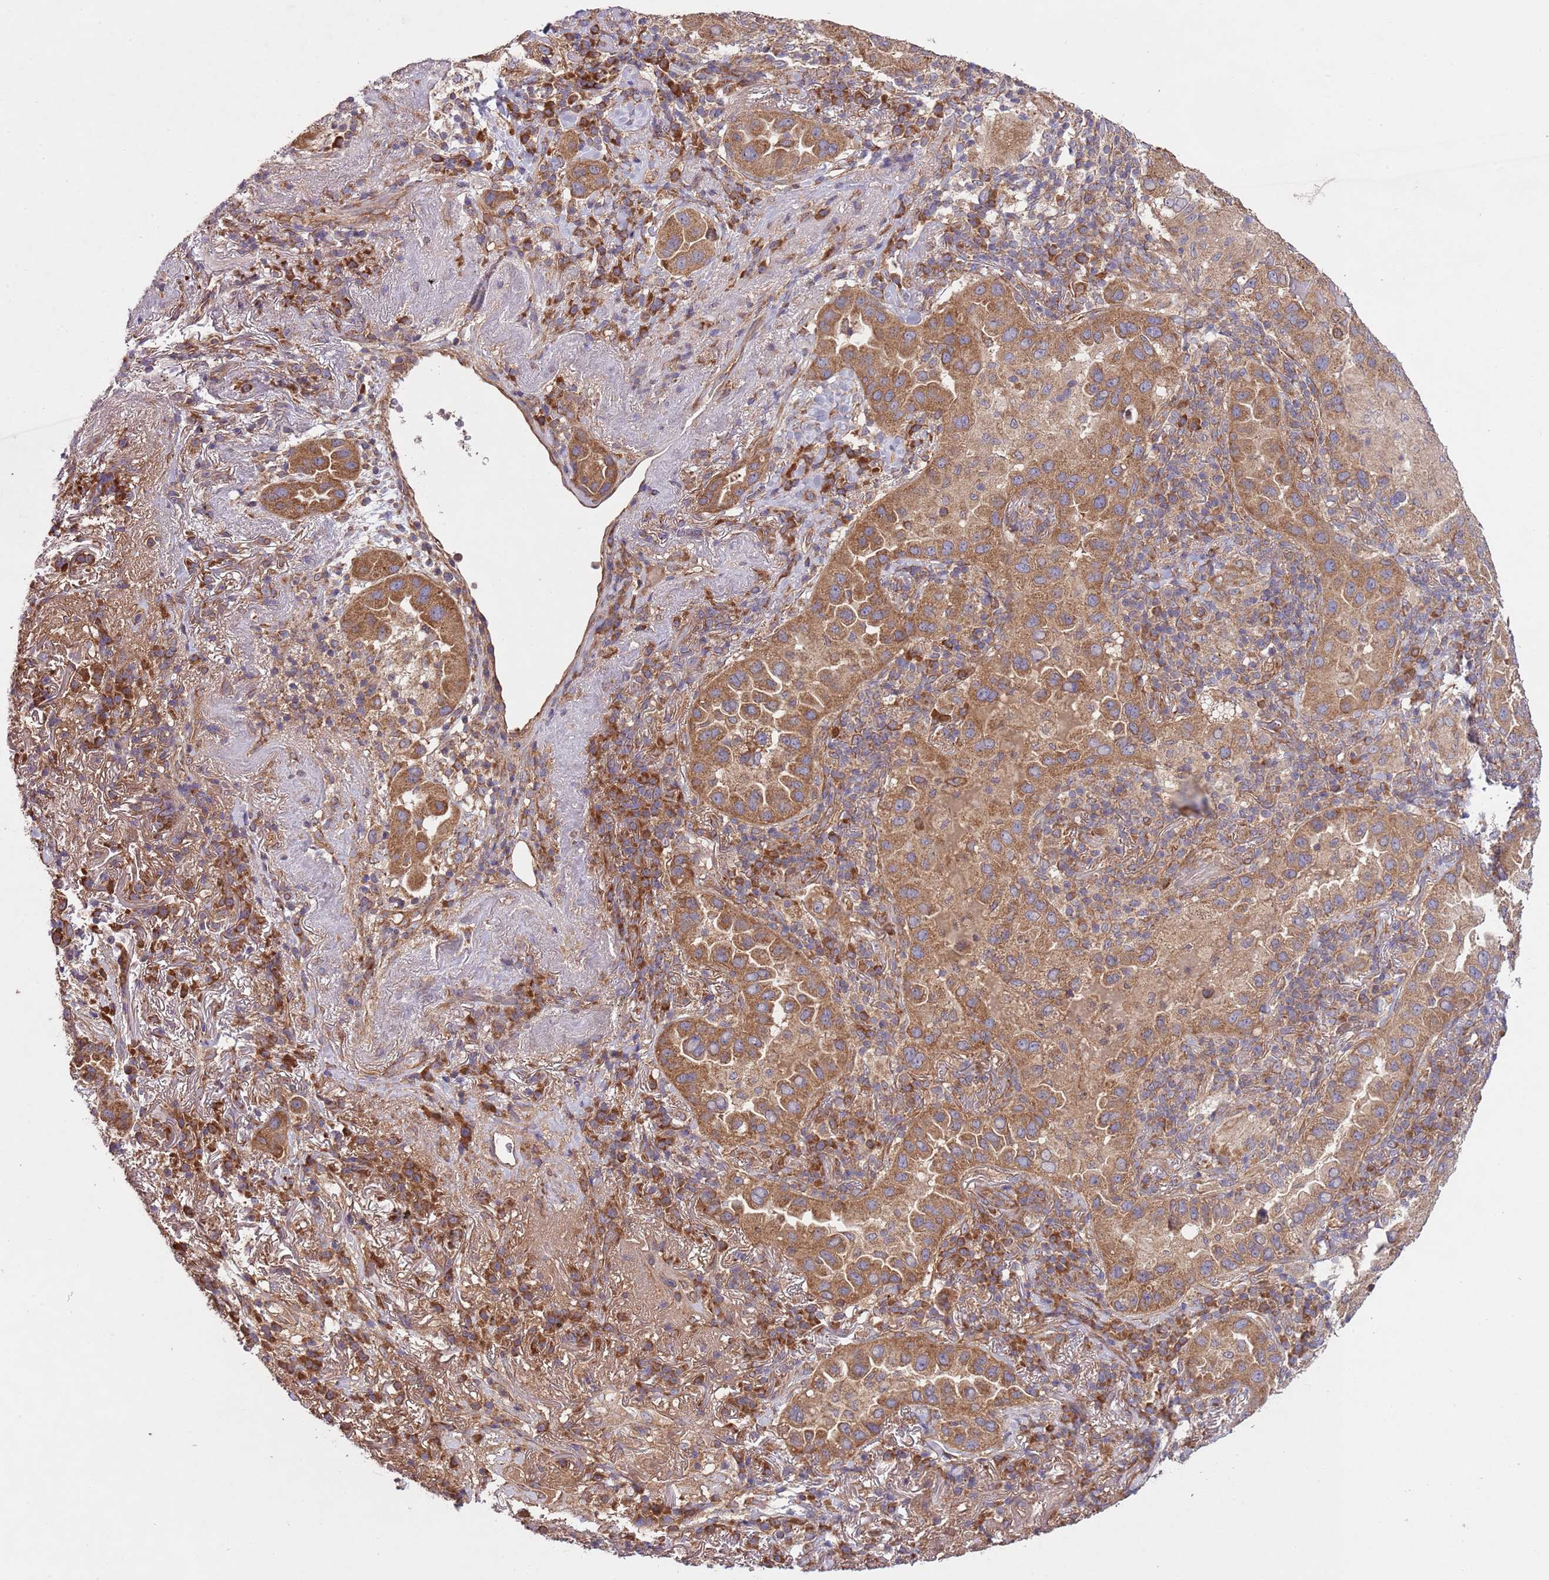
{"staining": {"intensity": "moderate", "quantity": ">75%", "location": "cytoplasmic/membranous"}, "tissue": "lung cancer", "cell_type": "Tumor cells", "image_type": "cancer", "snomed": [{"axis": "morphology", "description": "Adenocarcinoma, NOS"}, {"axis": "topography", "description": "Lung"}], "caption": "Human lung cancer (adenocarcinoma) stained with a brown dye reveals moderate cytoplasmic/membranous positive staining in about >75% of tumor cells.", "gene": "MFNG", "patient": {"sex": "female", "age": 69}}